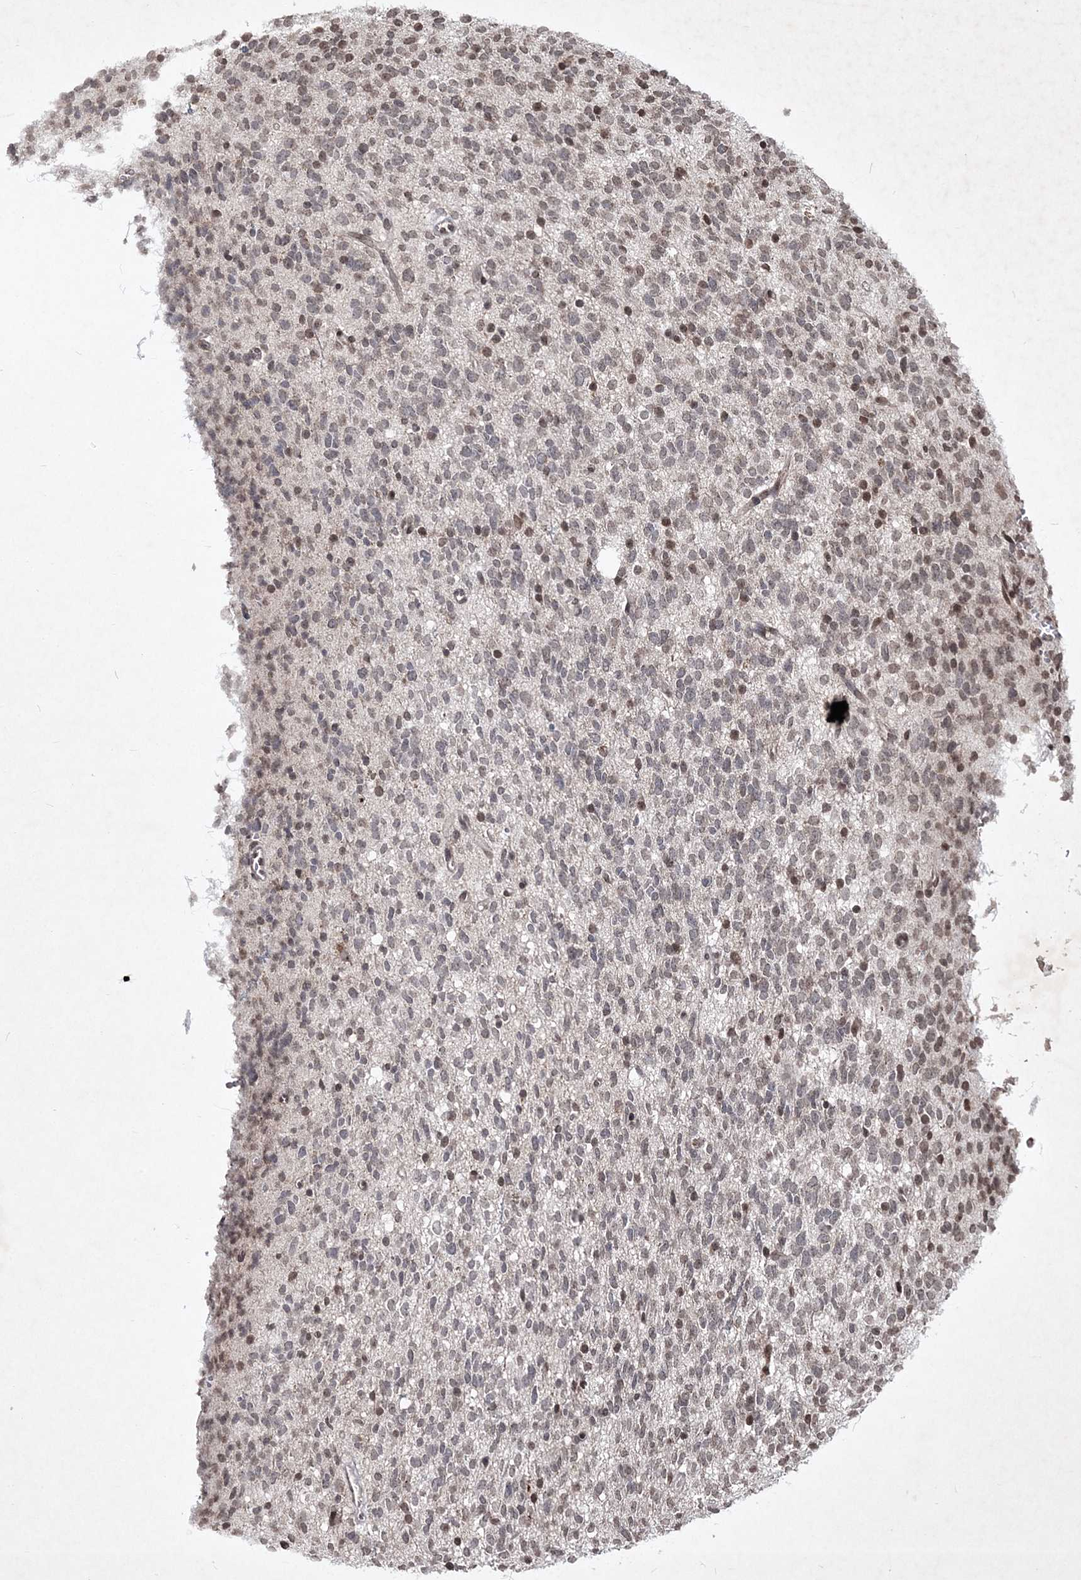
{"staining": {"intensity": "moderate", "quantity": "<25%", "location": "nuclear"}, "tissue": "glioma", "cell_type": "Tumor cells", "image_type": "cancer", "snomed": [{"axis": "morphology", "description": "Glioma, malignant, High grade"}, {"axis": "topography", "description": "Brain"}], "caption": "IHC of human malignant glioma (high-grade) reveals low levels of moderate nuclear staining in about <25% of tumor cells.", "gene": "SOWAHB", "patient": {"sex": "male", "age": 34}}